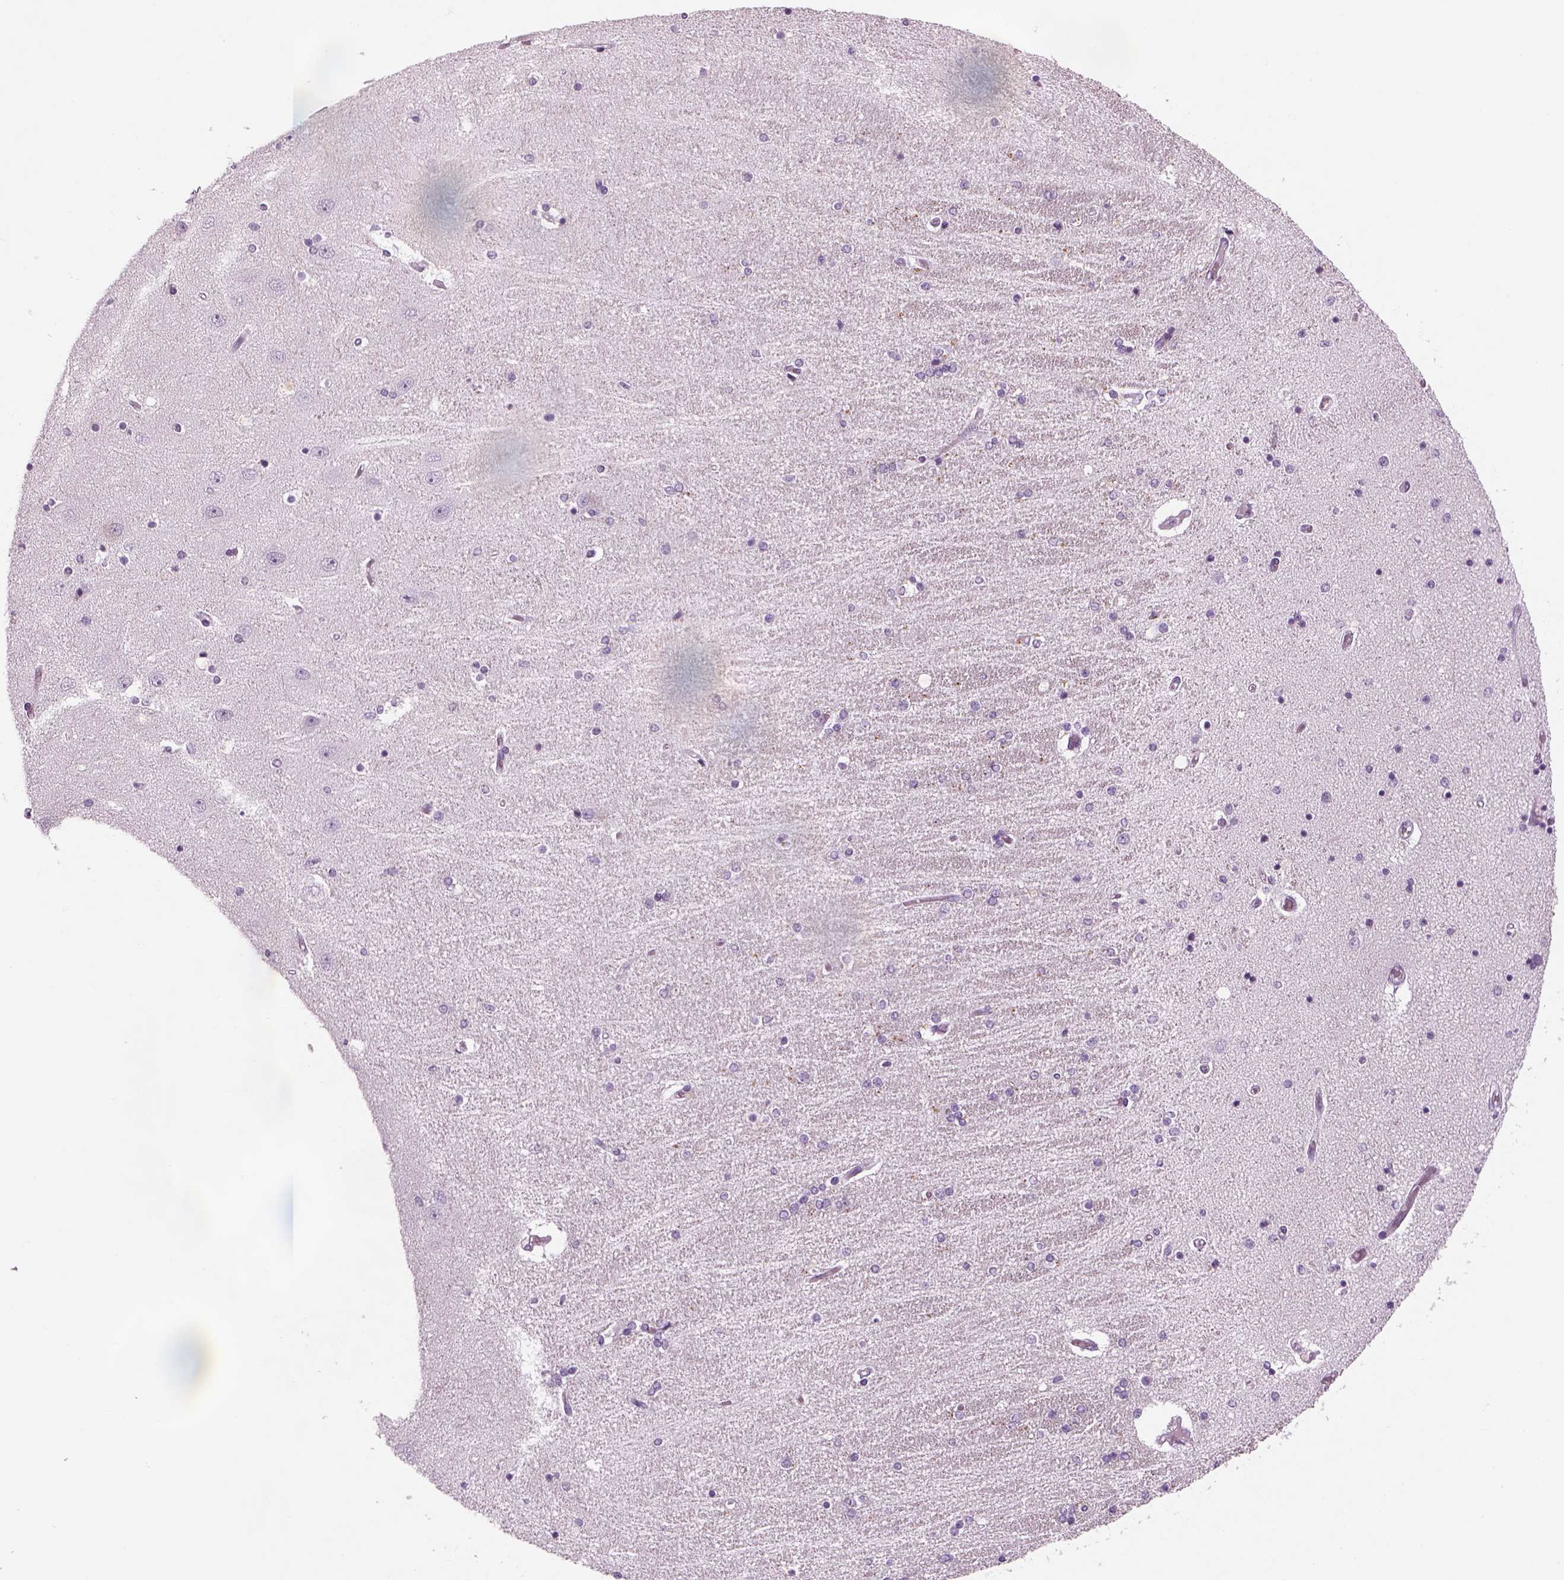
{"staining": {"intensity": "negative", "quantity": "none", "location": "none"}, "tissue": "hippocampus", "cell_type": "Glial cells", "image_type": "normal", "snomed": [{"axis": "morphology", "description": "Normal tissue, NOS"}, {"axis": "topography", "description": "Hippocampus"}], "caption": "A histopathology image of hippocampus stained for a protein displays no brown staining in glial cells.", "gene": "SAG", "patient": {"sex": "female", "age": 54}}